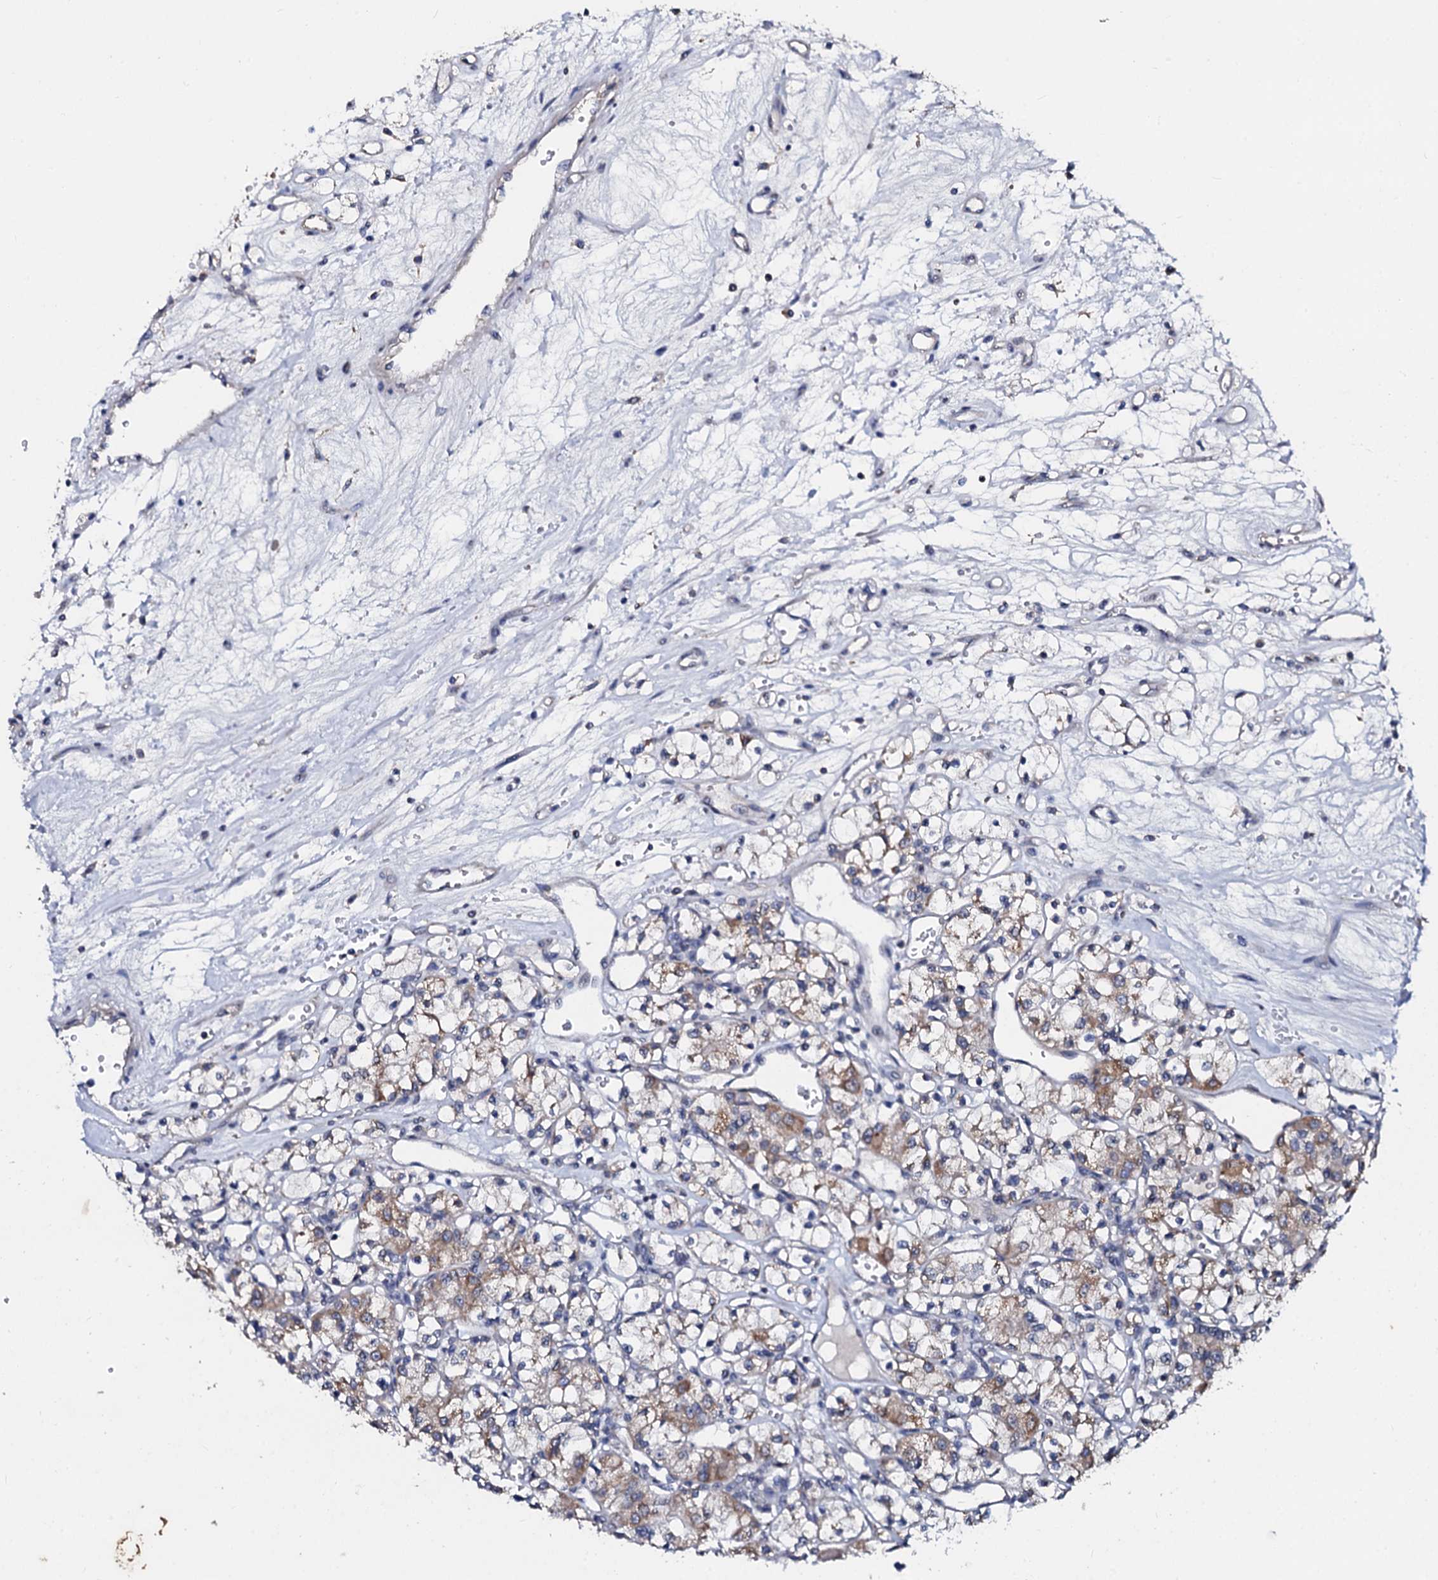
{"staining": {"intensity": "moderate", "quantity": "25%-75%", "location": "cytoplasmic/membranous"}, "tissue": "renal cancer", "cell_type": "Tumor cells", "image_type": "cancer", "snomed": [{"axis": "morphology", "description": "Adenocarcinoma, NOS"}, {"axis": "topography", "description": "Kidney"}], "caption": "Immunohistochemistry micrograph of renal adenocarcinoma stained for a protein (brown), which displays medium levels of moderate cytoplasmic/membranous expression in about 25%-75% of tumor cells.", "gene": "SLC37A4", "patient": {"sex": "female", "age": 59}}